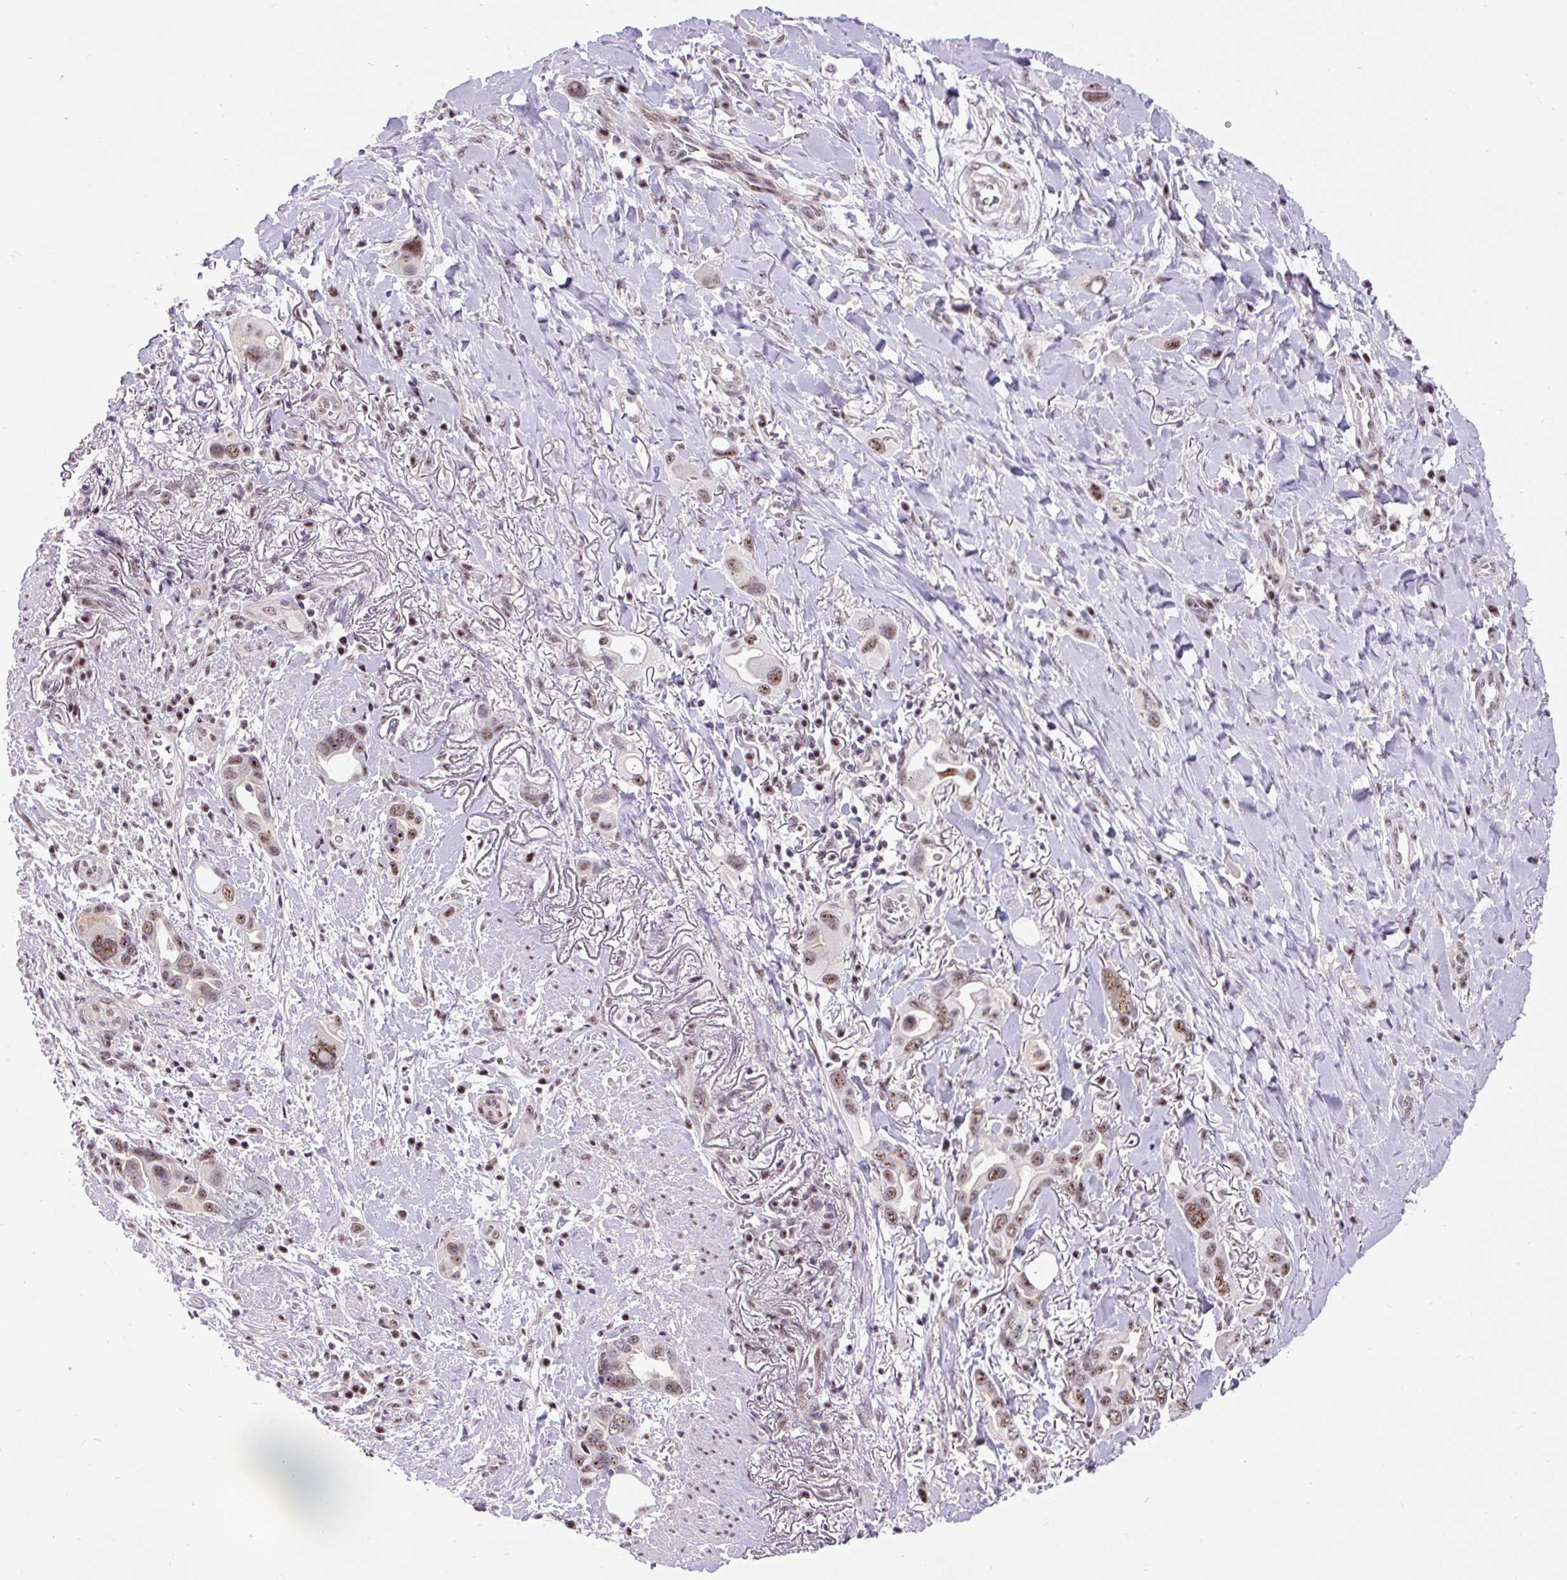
{"staining": {"intensity": "moderate", "quantity": ">75%", "location": "nuclear"}, "tissue": "lung cancer", "cell_type": "Tumor cells", "image_type": "cancer", "snomed": [{"axis": "morphology", "description": "Adenocarcinoma, NOS"}, {"axis": "topography", "description": "Lung"}], "caption": "This image exhibits lung adenocarcinoma stained with immunohistochemistry to label a protein in brown. The nuclear of tumor cells show moderate positivity for the protein. Nuclei are counter-stained blue.", "gene": "SMC5", "patient": {"sex": "male", "age": 76}}